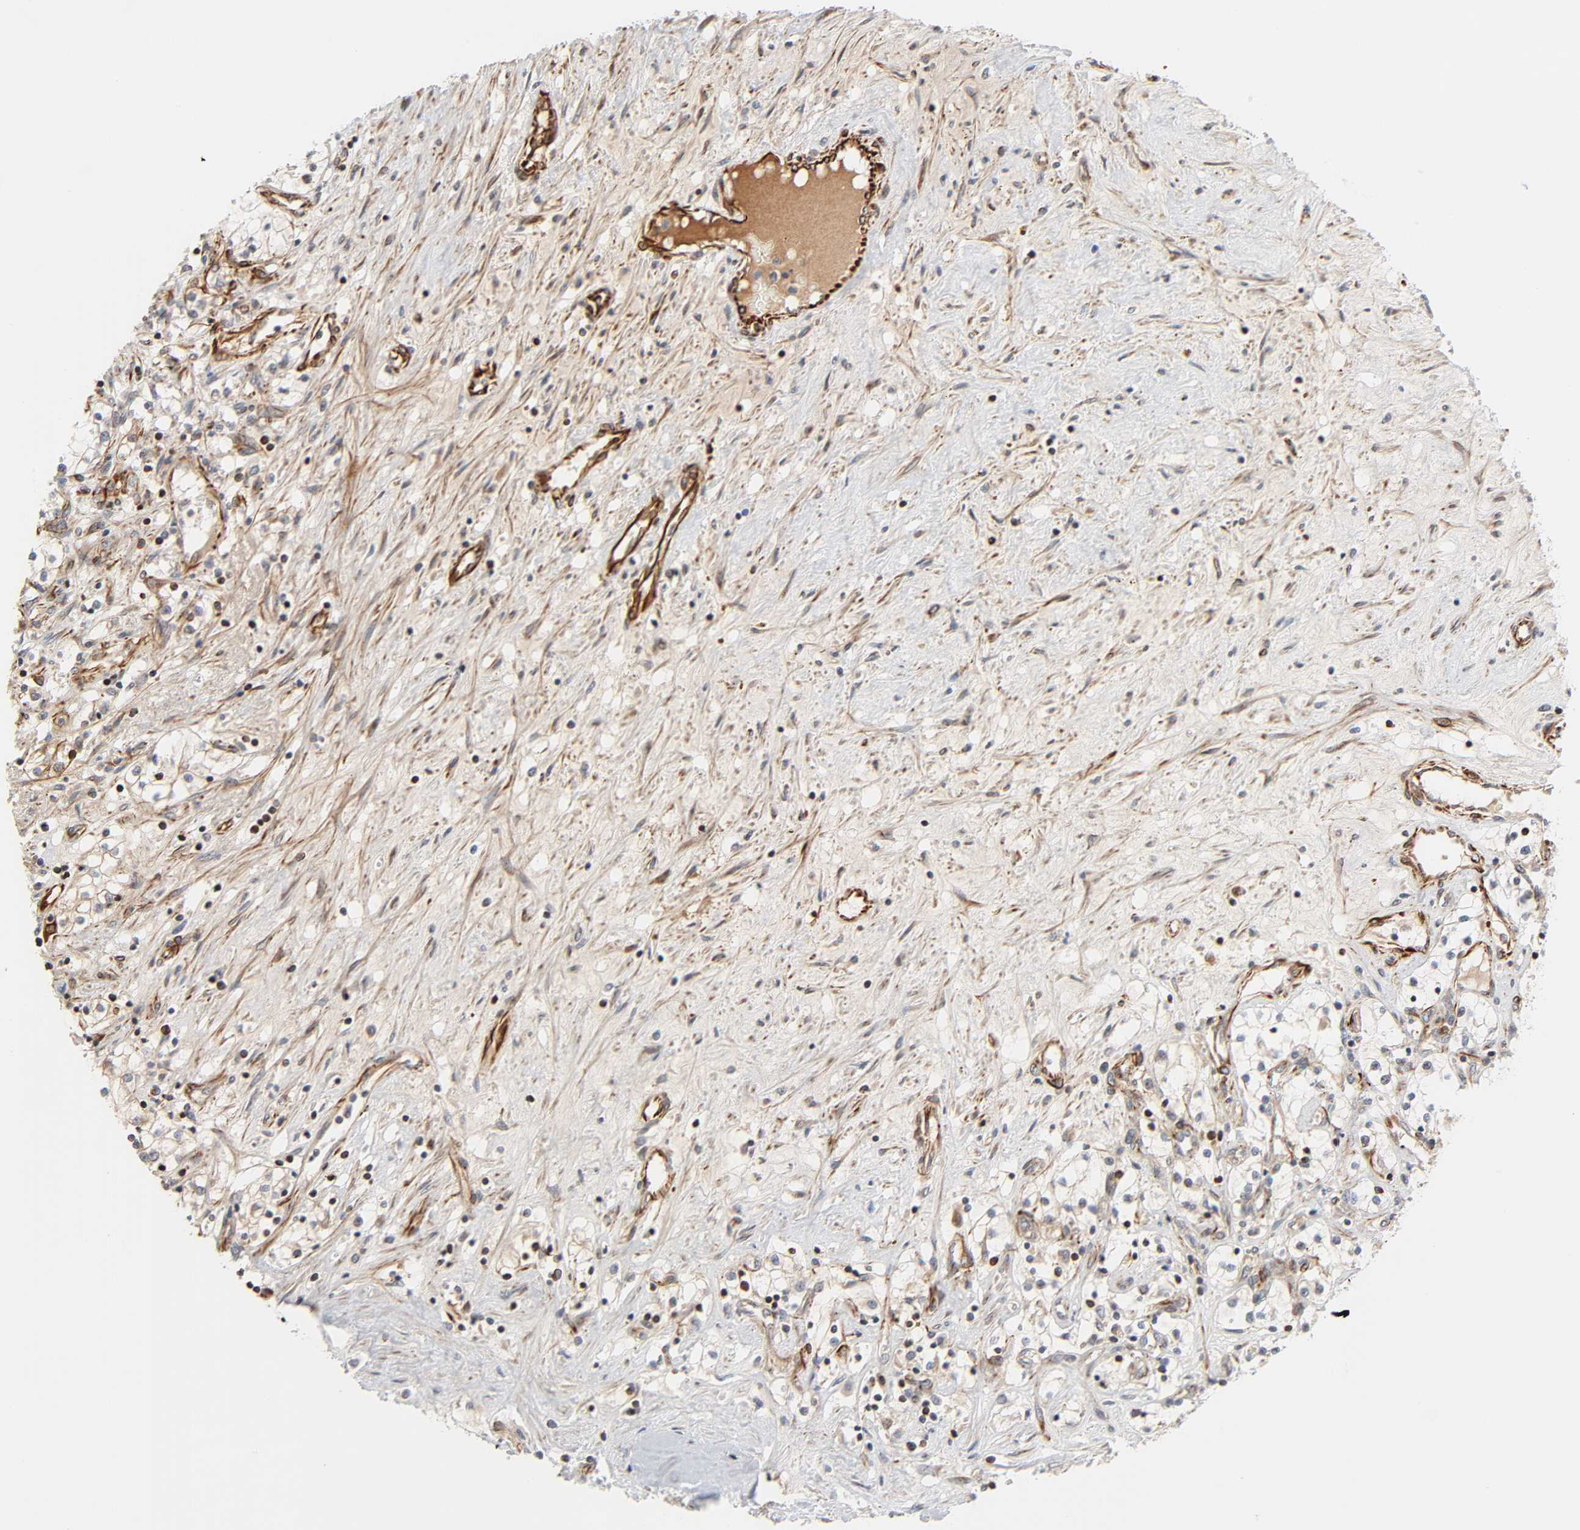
{"staining": {"intensity": "weak", "quantity": "<25%", "location": "cytoplasmic/membranous"}, "tissue": "renal cancer", "cell_type": "Tumor cells", "image_type": "cancer", "snomed": [{"axis": "morphology", "description": "Adenocarcinoma, NOS"}, {"axis": "topography", "description": "Kidney"}], "caption": "DAB (3,3'-diaminobenzidine) immunohistochemical staining of human renal cancer exhibits no significant positivity in tumor cells.", "gene": "REEP6", "patient": {"sex": "male", "age": 68}}